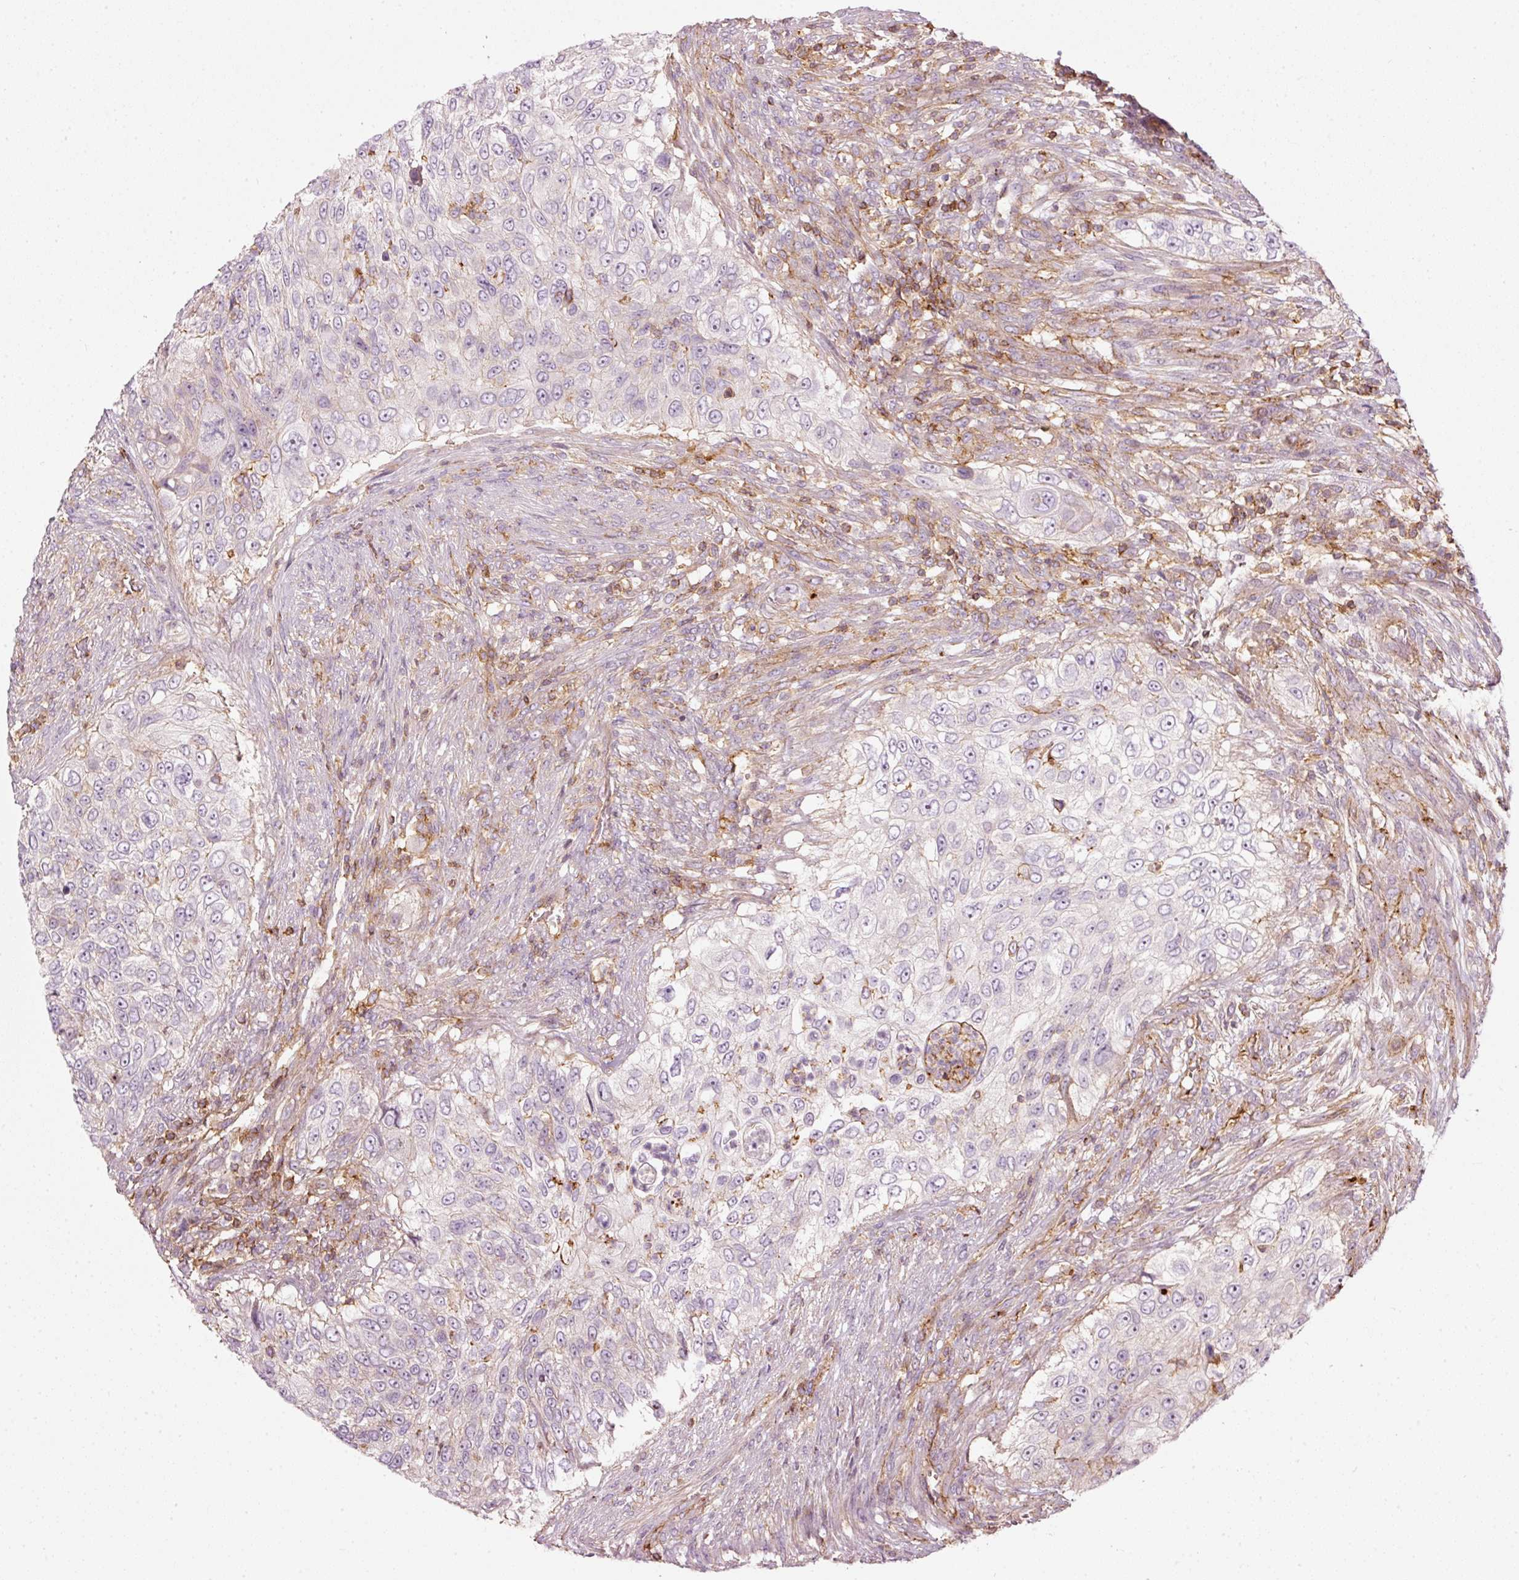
{"staining": {"intensity": "negative", "quantity": "none", "location": "none"}, "tissue": "urothelial cancer", "cell_type": "Tumor cells", "image_type": "cancer", "snomed": [{"axis": "morphology", "description": "Urothelial carcinoma, High grade"}, {"axis": "topography", "description": "Urinary bladder"}], "caption": "This is a histopathology image of IHC staining of urothelial cancer, which shows no expression in tumor cells. (Immunohistochemistry, brightfield microscopy, high magnification).", "gene": "SIPA1", "patient": {"sex": "female", "age": 60}}